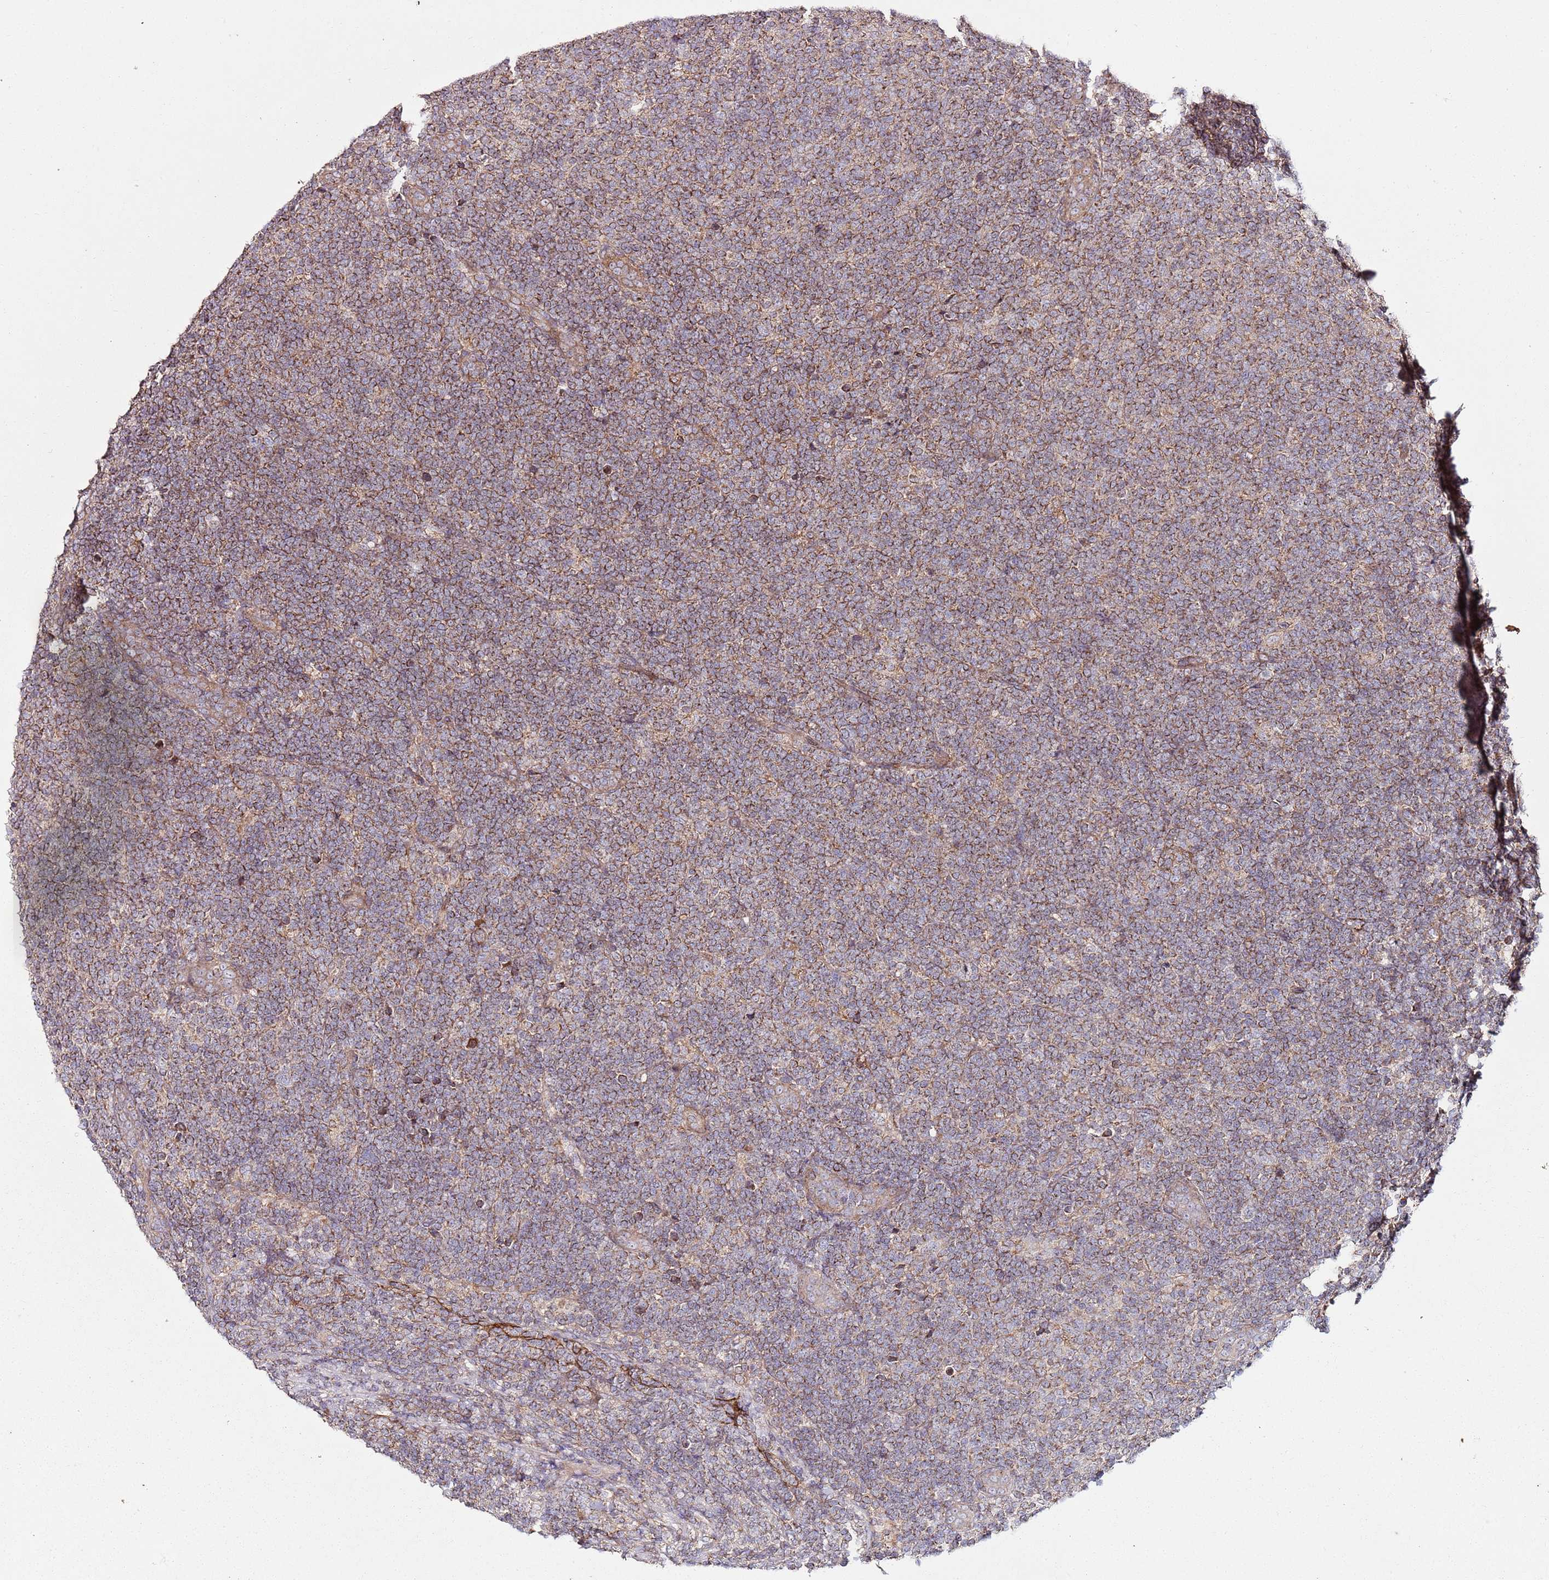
{"staining": {"intensity": "moderate", "quantity": ">75%", "location": "cytoplasmic/membranous"}, "tissue": "lymphoma", "cell_type": "Tumor cells", "image_type": "cancer", "snomed": [{"axis": "morphology", "description": "Malignant lymphoma, non-Hodgkin's type, Low grade"}, {"axis": "topography", "description": "Lymph node"}], "caption": "Immunohistochemistry micrograph of human malignant lymphoma, non-Hodgkin's type (low-grade) stained for a protein (brown), which exhibits medium levels of moderate cytoplasmic/membranous expression in about >75% of tumor cells.", "gene": "KRTAP21-3", "patient": {"sex": "male", "age": 66}}